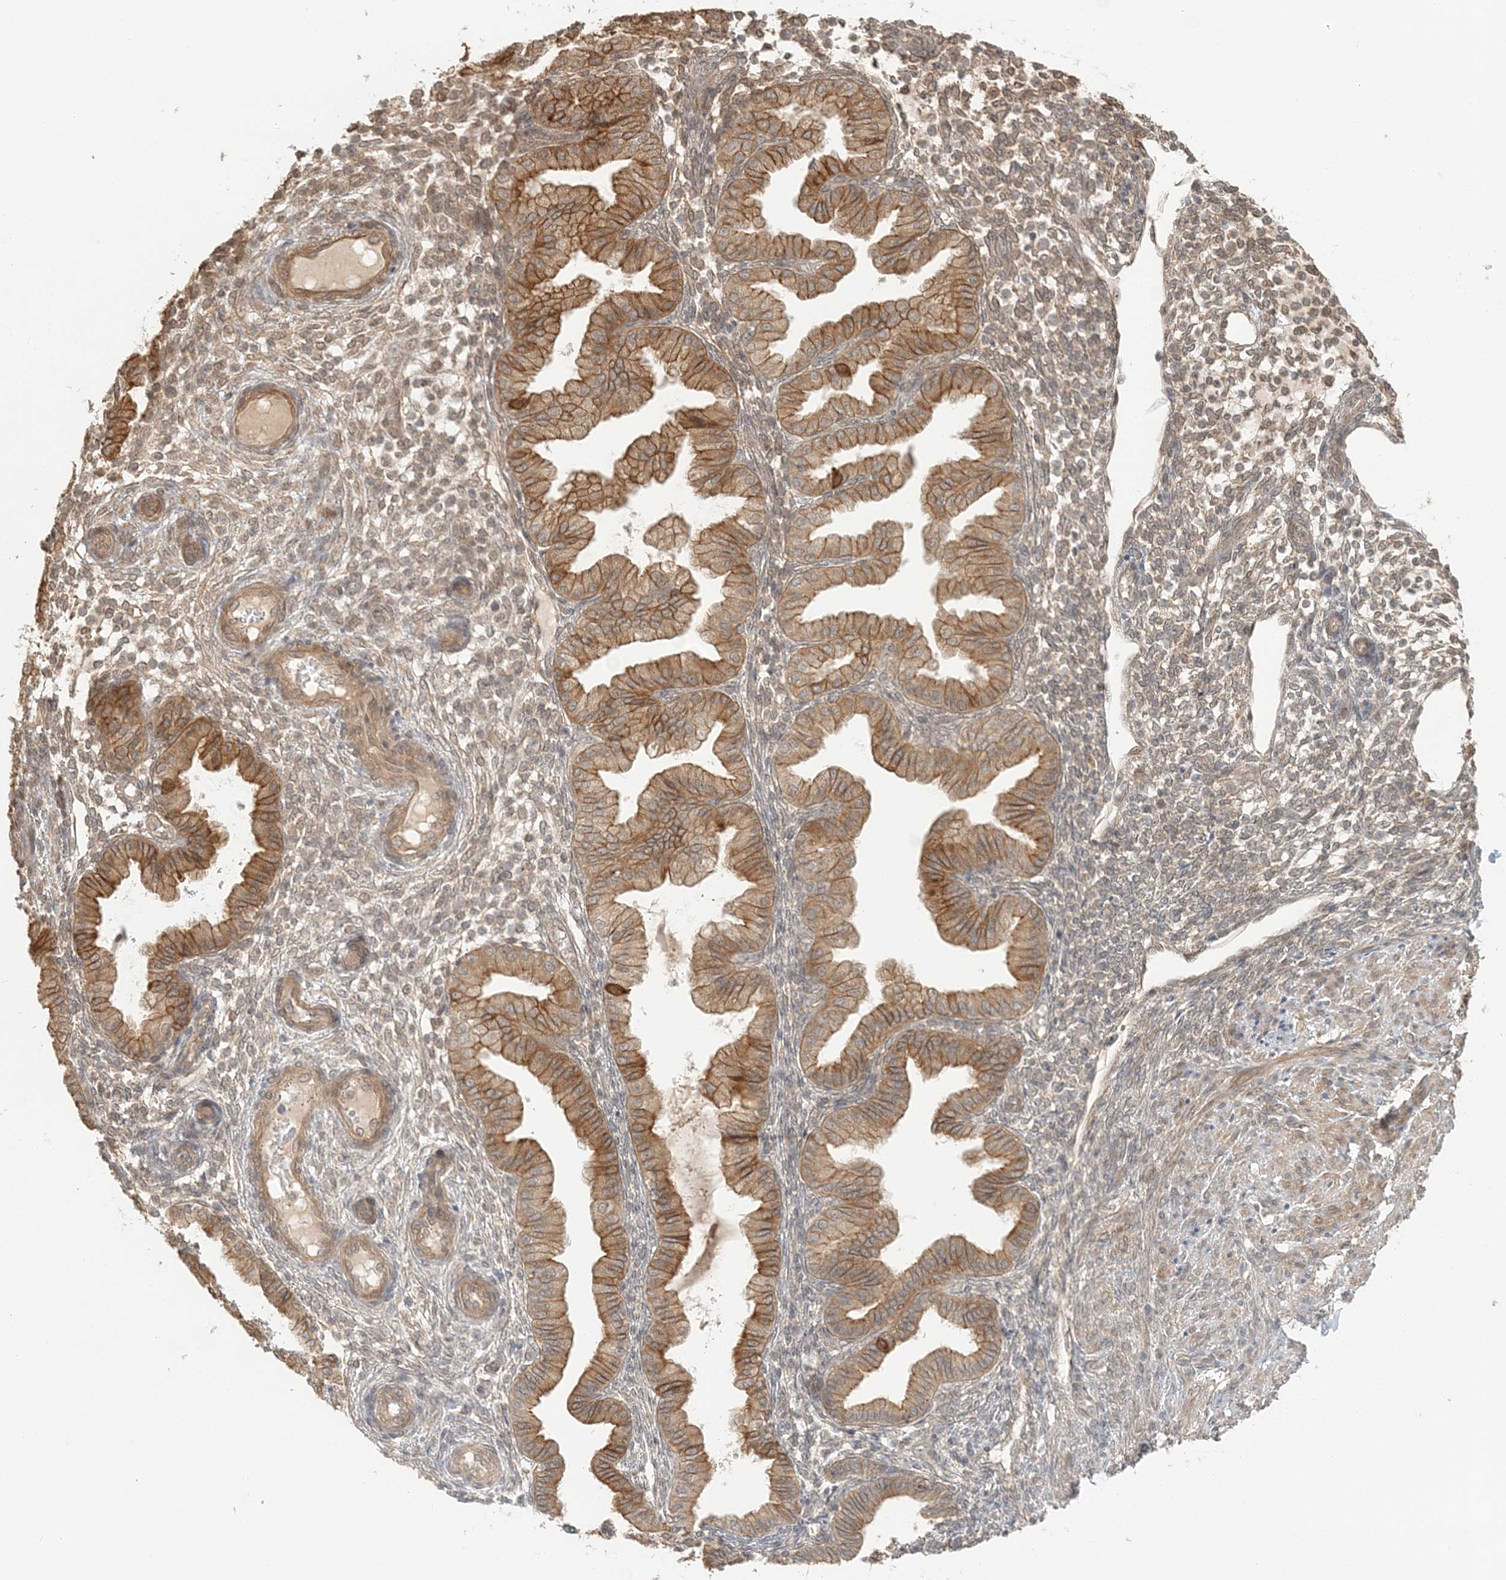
{"staining": {"intensity": "weak", "quantity": ">75%", "location": "cytoplasmic/membranous,nuclear"}, "tissue": "endometrium", "cell_type": "Cells in endometrial stroma", "image_type": "normal", "snomed": [{"axis": "morphology", "description": "Normal tissue, NOS"}, {"axis": "topography", "description": "Endometrium"}], "caption": "Weak cytoplasmic/membranous,nuclear positivity is appreciated in about >75% of cells in endometrial stroma in normal endometrium. Nuclei are stained in blue.", "gene": "KIAA0232", "patient": {"sex": "female", "age": 53}}